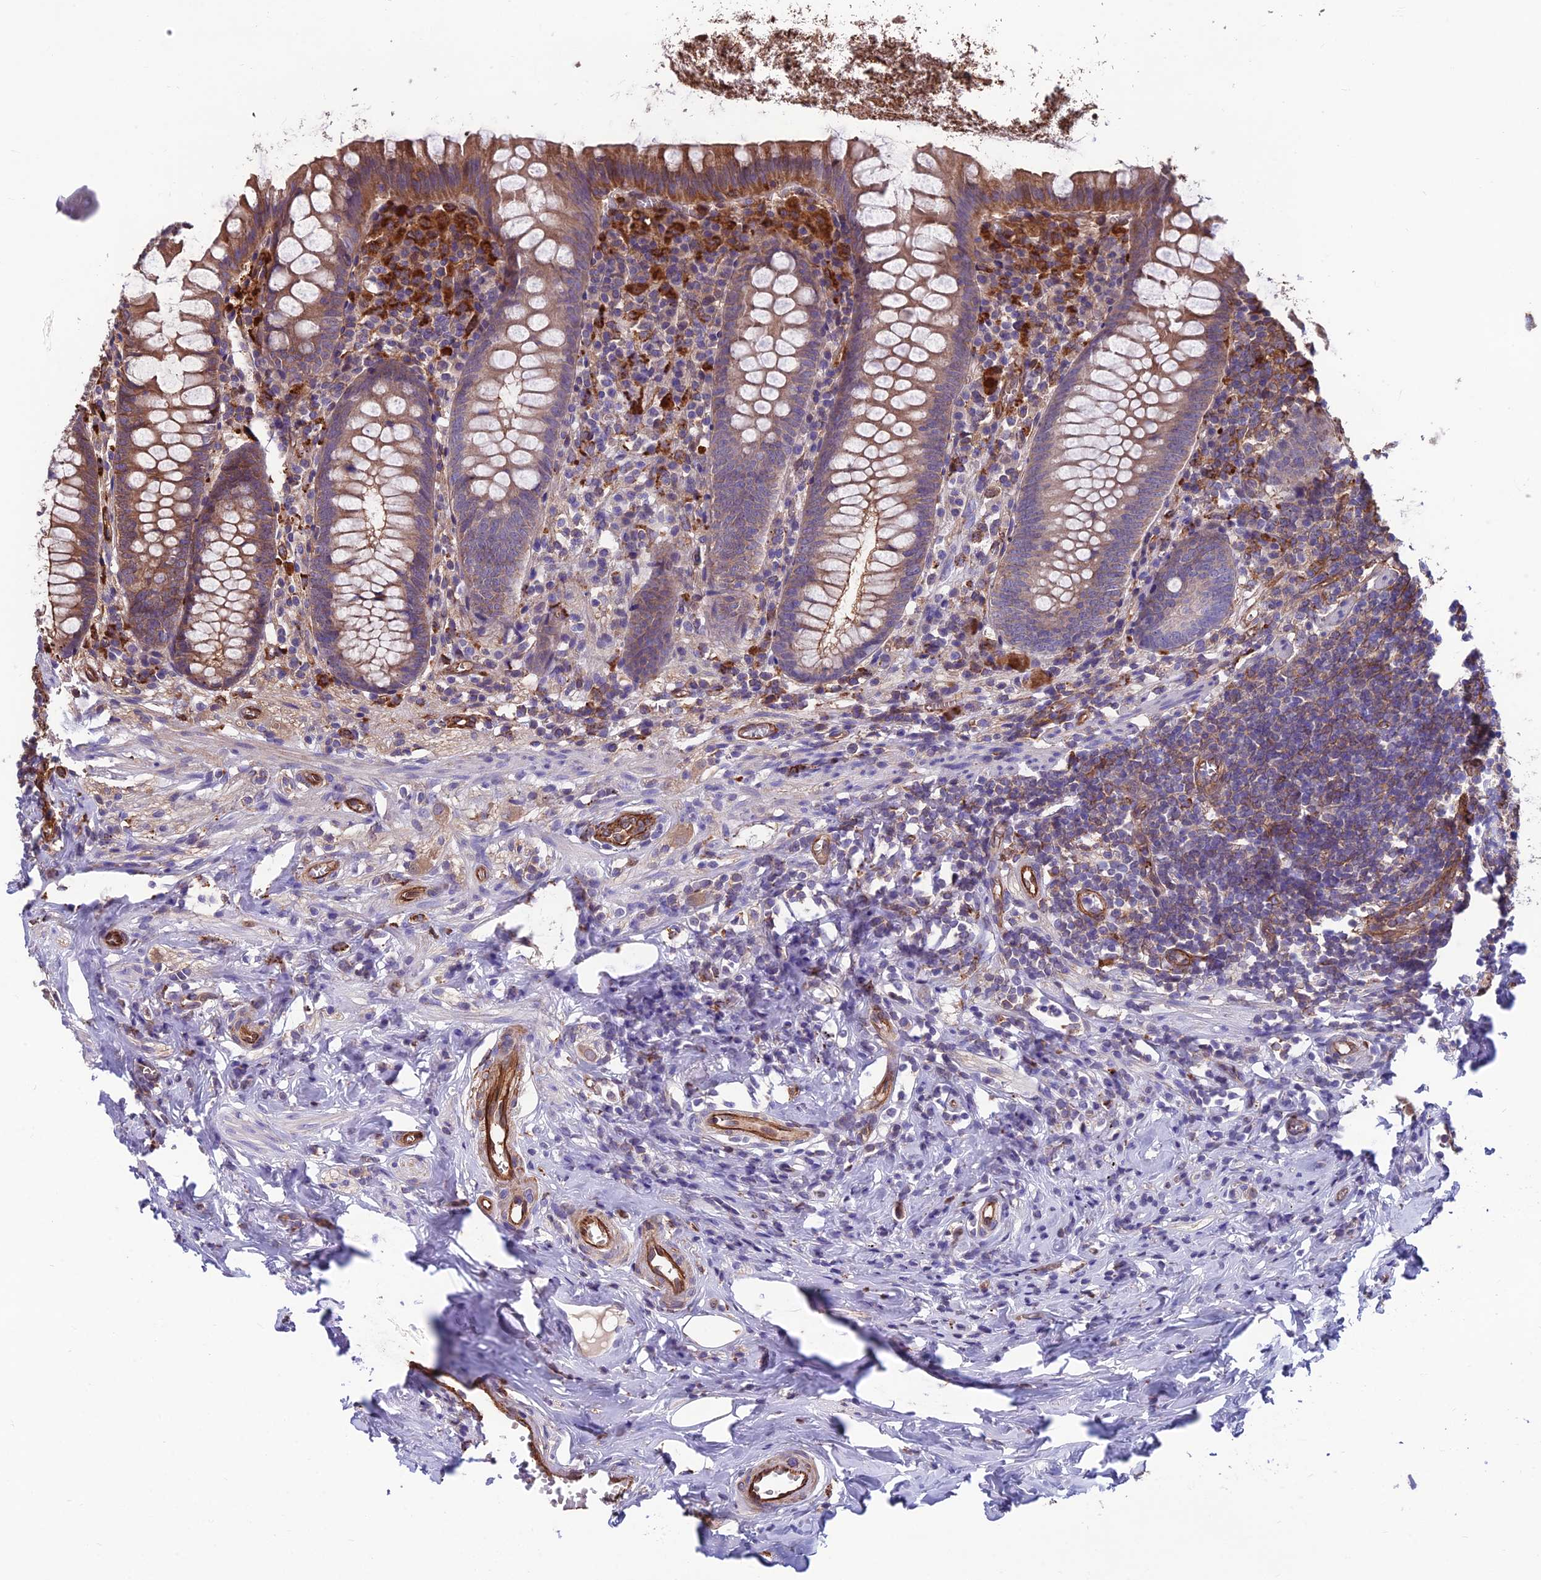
{"staining": {"intensity": "moderate", "quantity": ">75%", "location": "cytoplasmic/membranous"}, "tissue": "appendix", "cell_type": "Glandular cells", "image_type": "normal", "snomed": [{"axis": "morphology", "description": "Normal tissue, NOS"}, {"axis": "topography", "description": "Appendix"}], "caption": "DAB (3,3'-diaminobenzidine) immunohistochemical staining of normal human appendix demonstrates moderate cytoplasmic/membranous protein expression in approximately >75% of glandular cells. (DAB (3,3'-diaminobenzidine) = brown stain, brightfield microscopy at high magnification).", "gene": "RTN4RL1", "patient": {"sex": "female", "age": 51}}